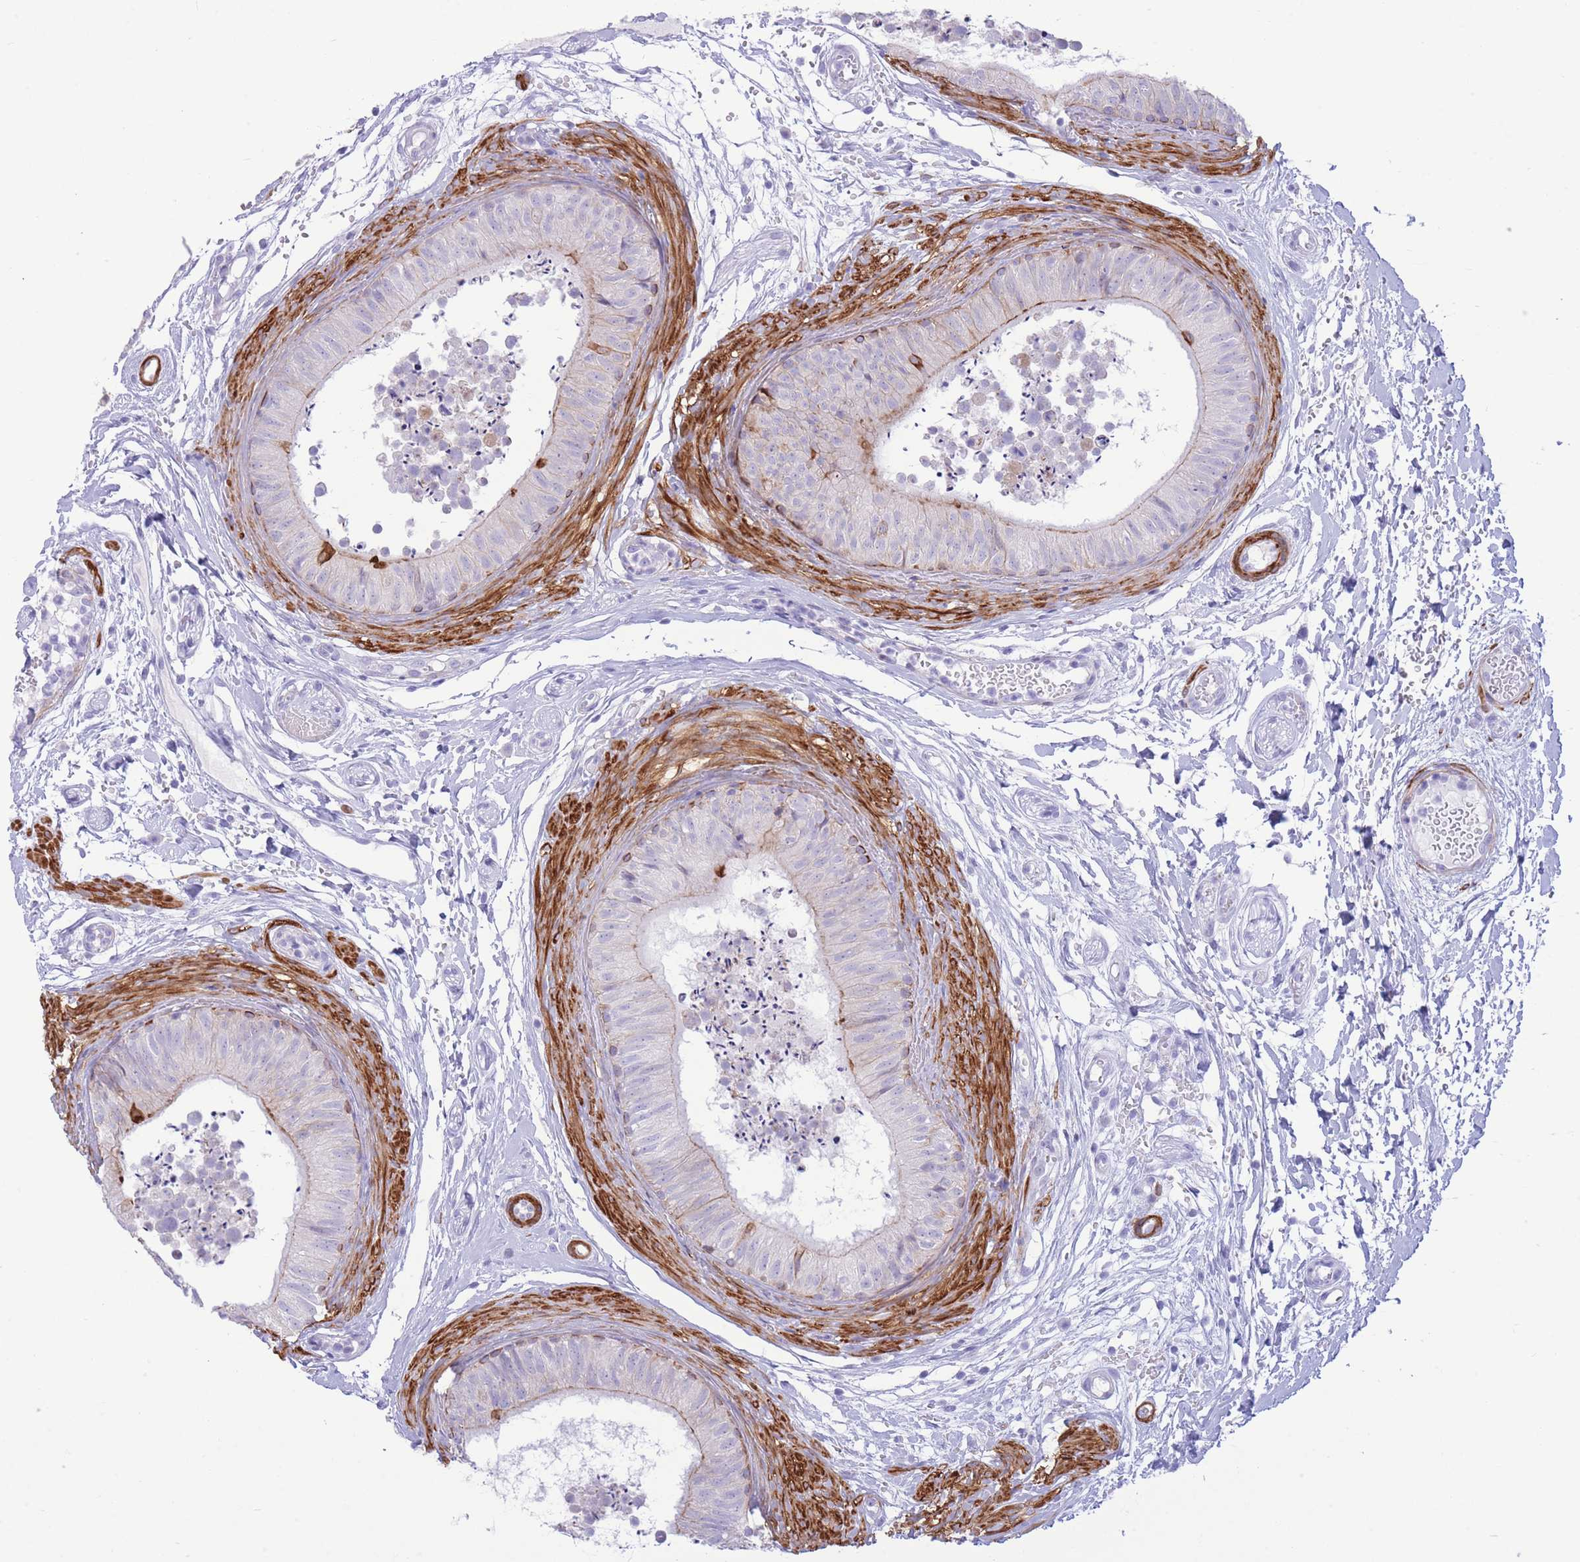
{"staining": {"intensity": "moderate", "quantity": "<25%", "location": "cytoplasmic/membranous"}, "tissue": "epididymis", "cell_type": "Glandular cells", "image_type": "normal", "snomed": [{"axis": "morphology", "description": "Normal tissue, NOS"}, {"axis": "topography", "description": "Epididymis"}], "caption": "IHC micrograph of normal human epididymis stained for a protein (brown), which exhibits low levels of moderate cytoplasmic/membranous positivity in approximately <25% of glandular cells.", "gene": "VWA8", "patient": {"sex": "male", "age": 15}}